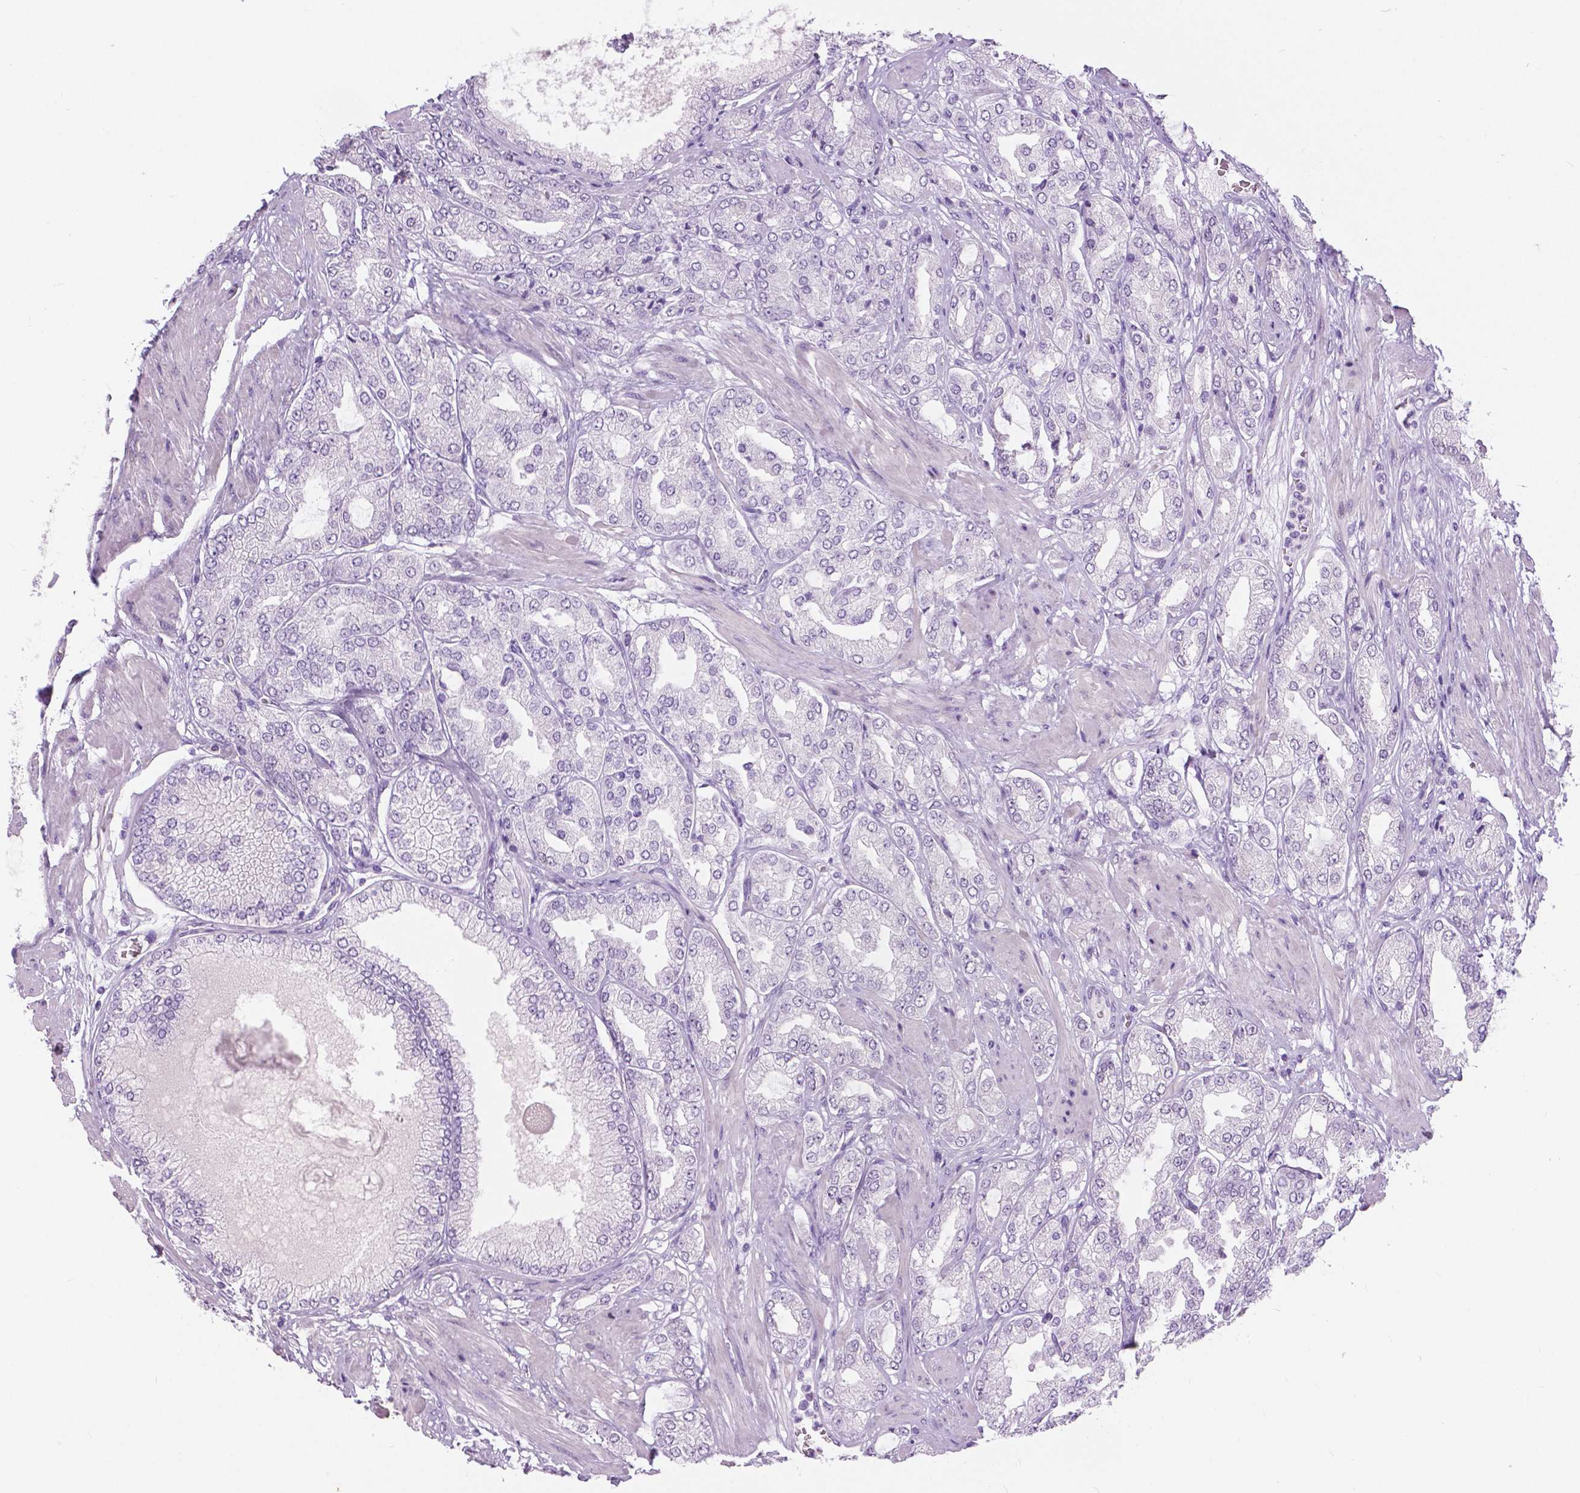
{"staining": {"intensity": "negative", "quantity": "none", "location": "none"}, "tissue": "prostate cancer", "cell_type": "Tumor cells", "image_type": "cancer", "snomed": [{"axis": "morphology", "description": "Adenocarcinoma, High grade"}, {"axis": "topography", "description": "Prostate"}], "caption": "The immunohistochemistry (IHC) photomicrograph has no significant staining in tumor cells of high-grade adenocarcinoma (prostate) tissue. Brightfield microscopy of immunohistochemistry (IHC) stained with DAB (brown) and hematoxylin (blue), captured at high magnification.", "gene": "MYOM1", "patient": {"sex": "male", "age": 68}}